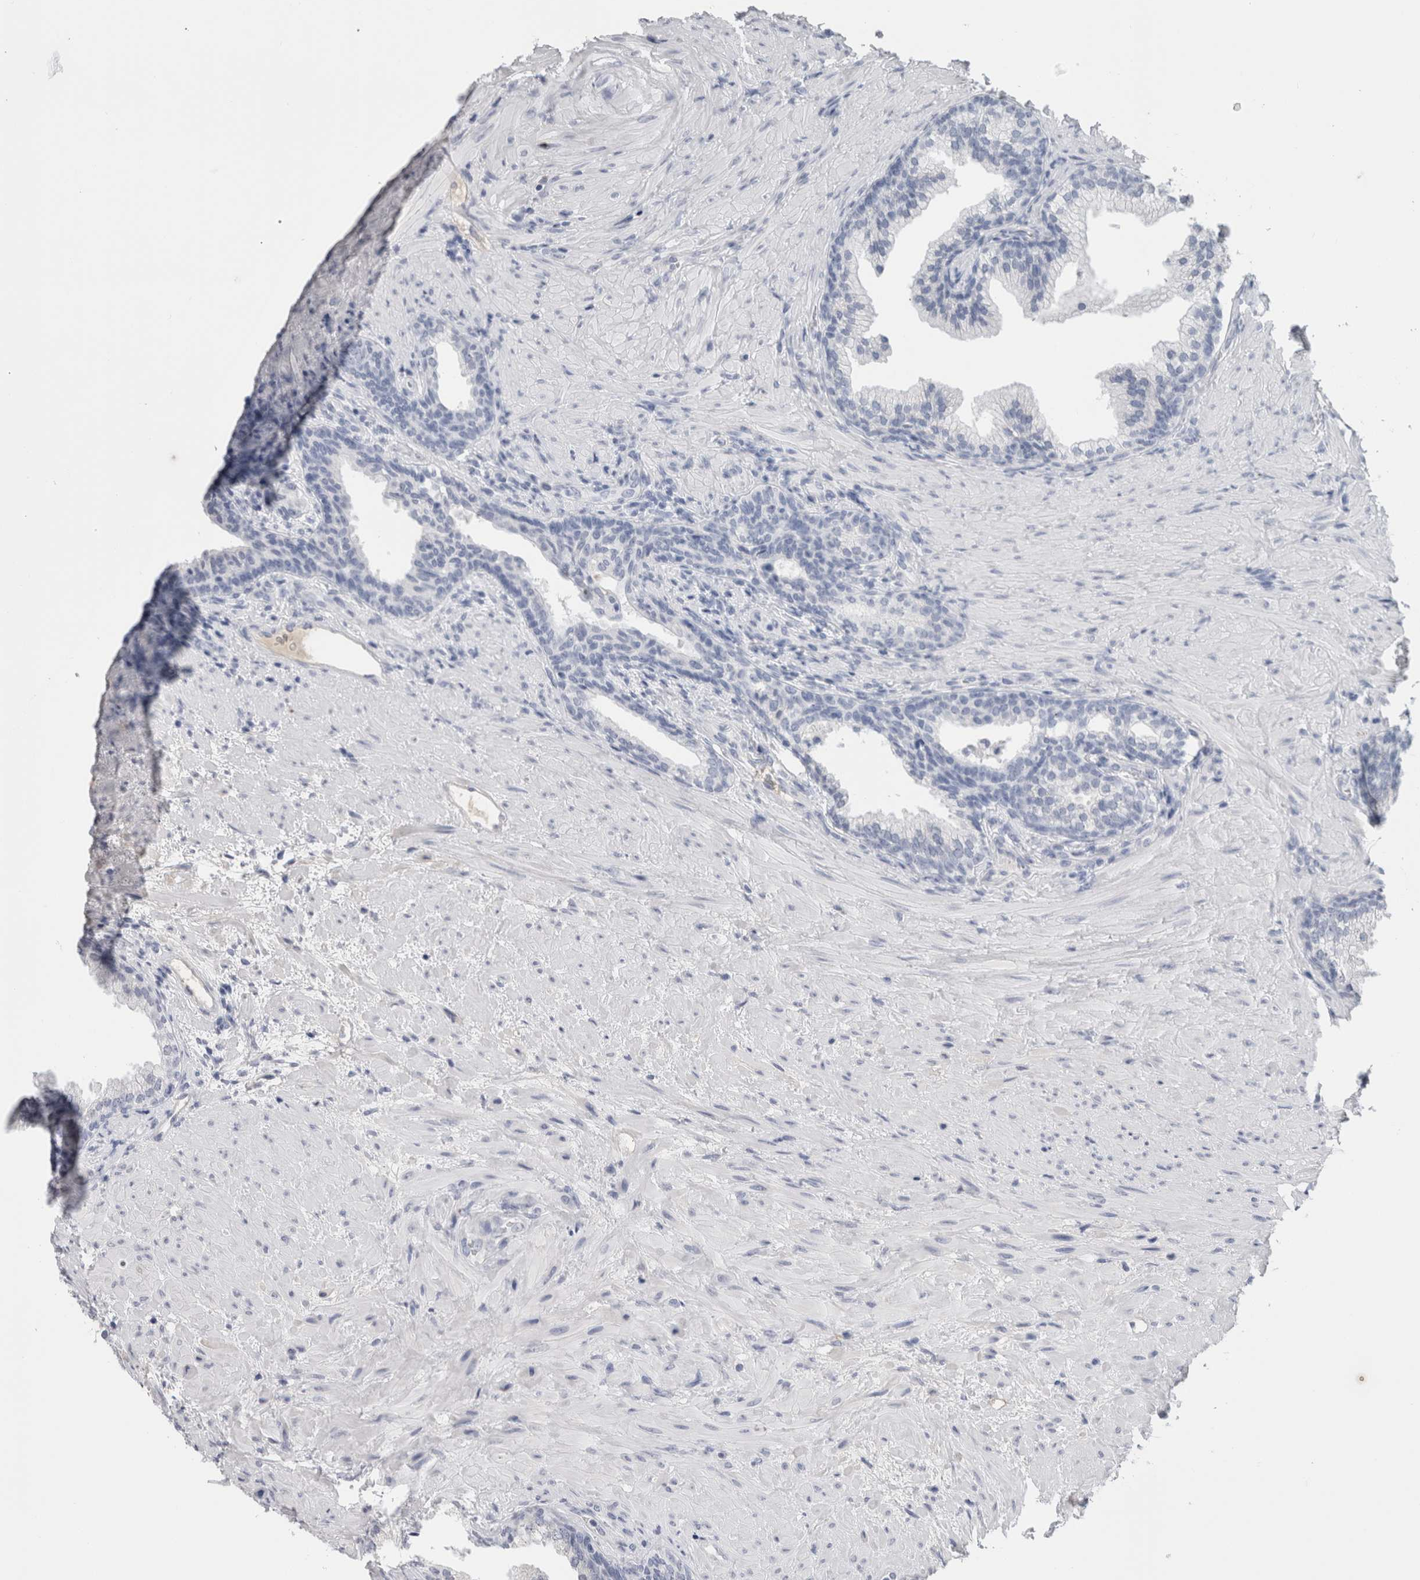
{"staining": {"intensity": "negative", "quantity": "none", "location": "none"}, "tissue": "prostate", "cell_type": "Glandular cells", "image_type": "normal", "snomed": [{"axis": "morphology", "description": "Normal tissue, NOS"}, {"axis": "topography", "description": "Prostate"}], "caption": "There is no significant positivity in glandular cells of prostate. The staining was performed using DAB to visualize the protein expression in brown, while the nuclei were stained in blue with hematoxylin (Magnification: 20x).", "gene": "FABP4", "patient": {"sex": "male", "age": 76}}